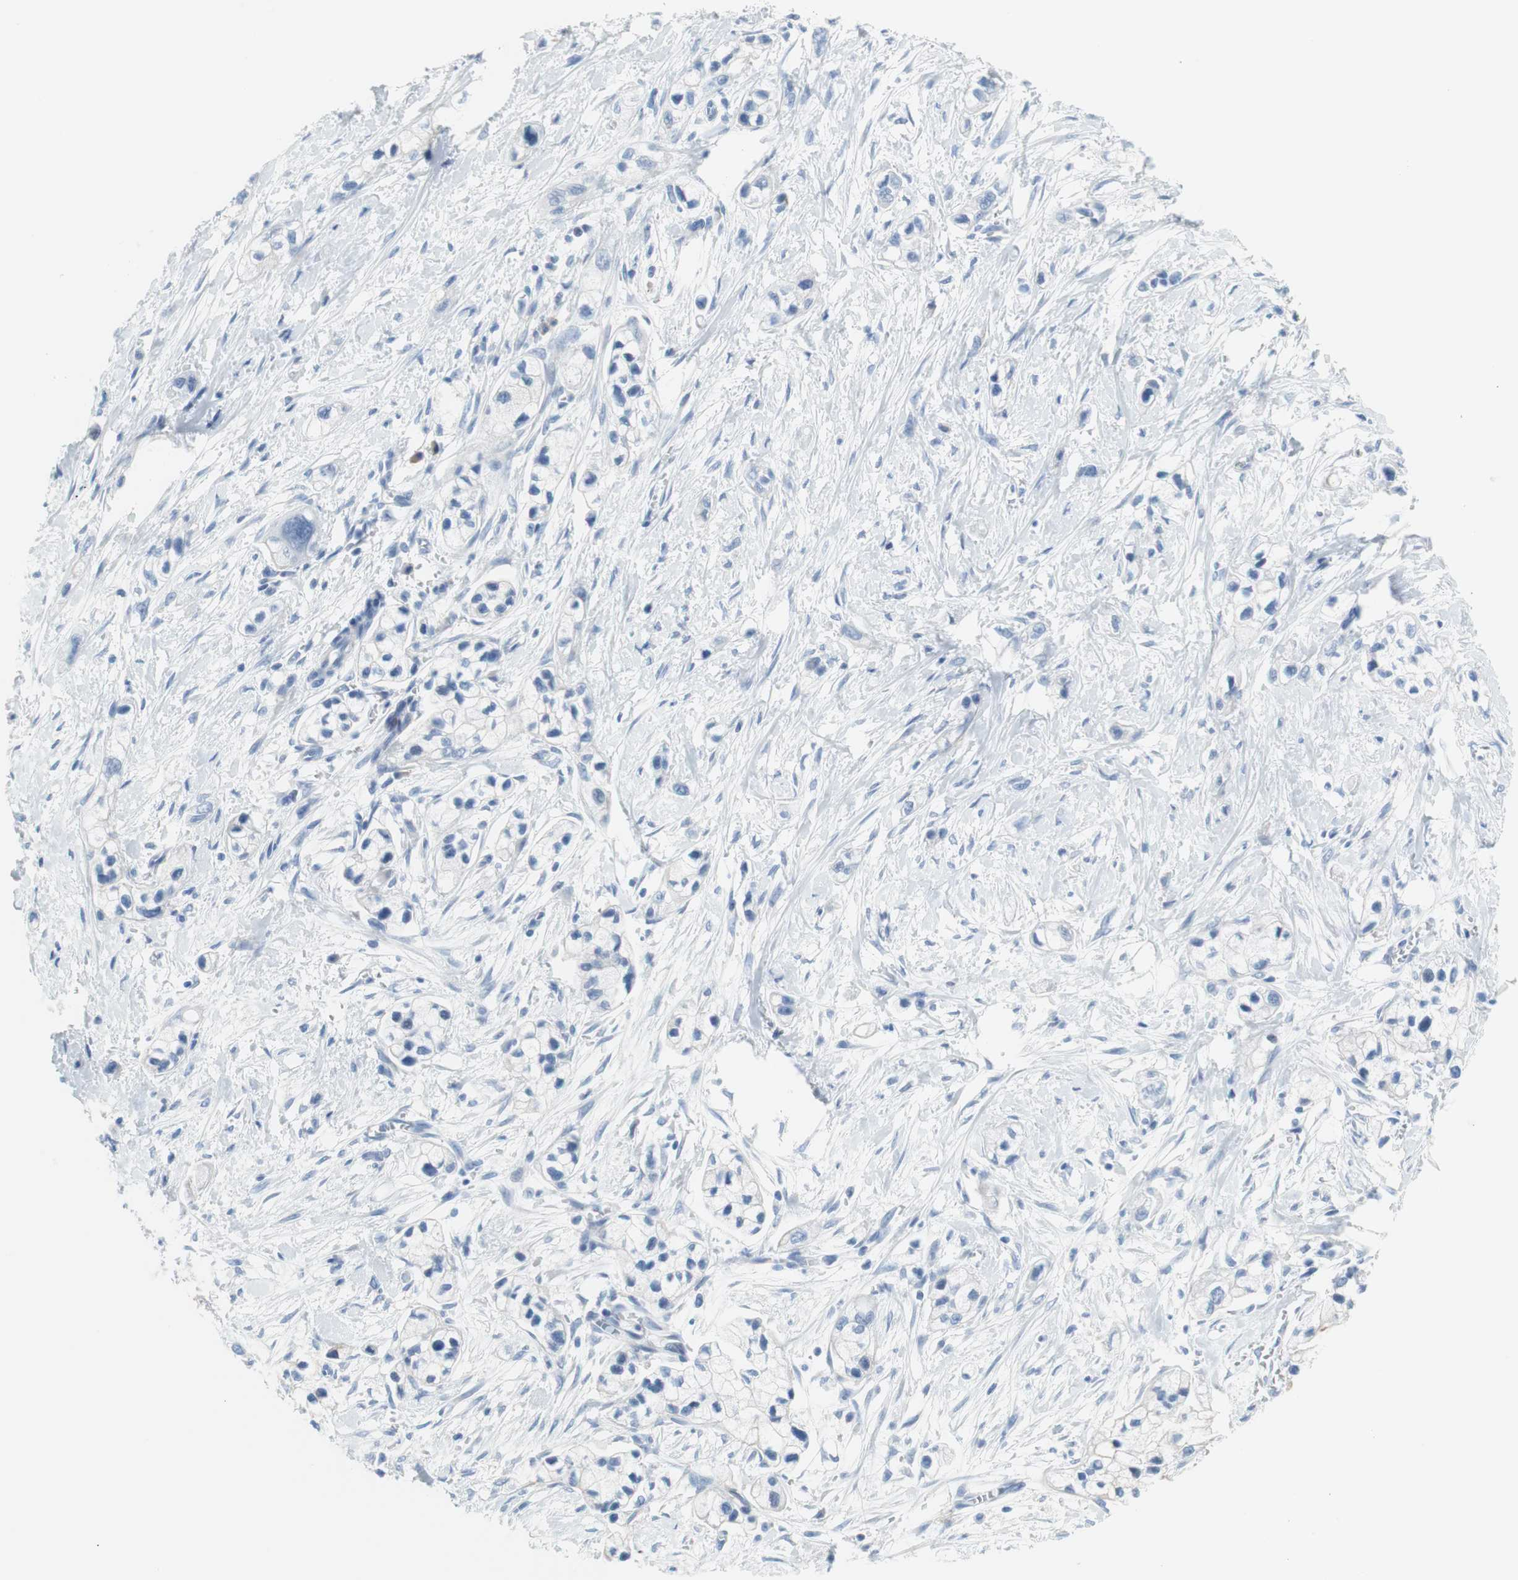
{"staining": {"intensity": "negative", "quantity": "none", "location": "none"}, "tissue": "pancreatic cancer", "cell_type": "Tumor cells", "image_type": "cancer", "snomed": [{"axis": "morphology", "description": "Adenocarcinoma, NOS"}, {"axis": "topography", "description": "Pancreas"}], "caption": "Tumor cells are negative for brown protein staining in pancreatic cancer.", "gene": "MYH1", "patient": {"sex": "male", "age": 74}}